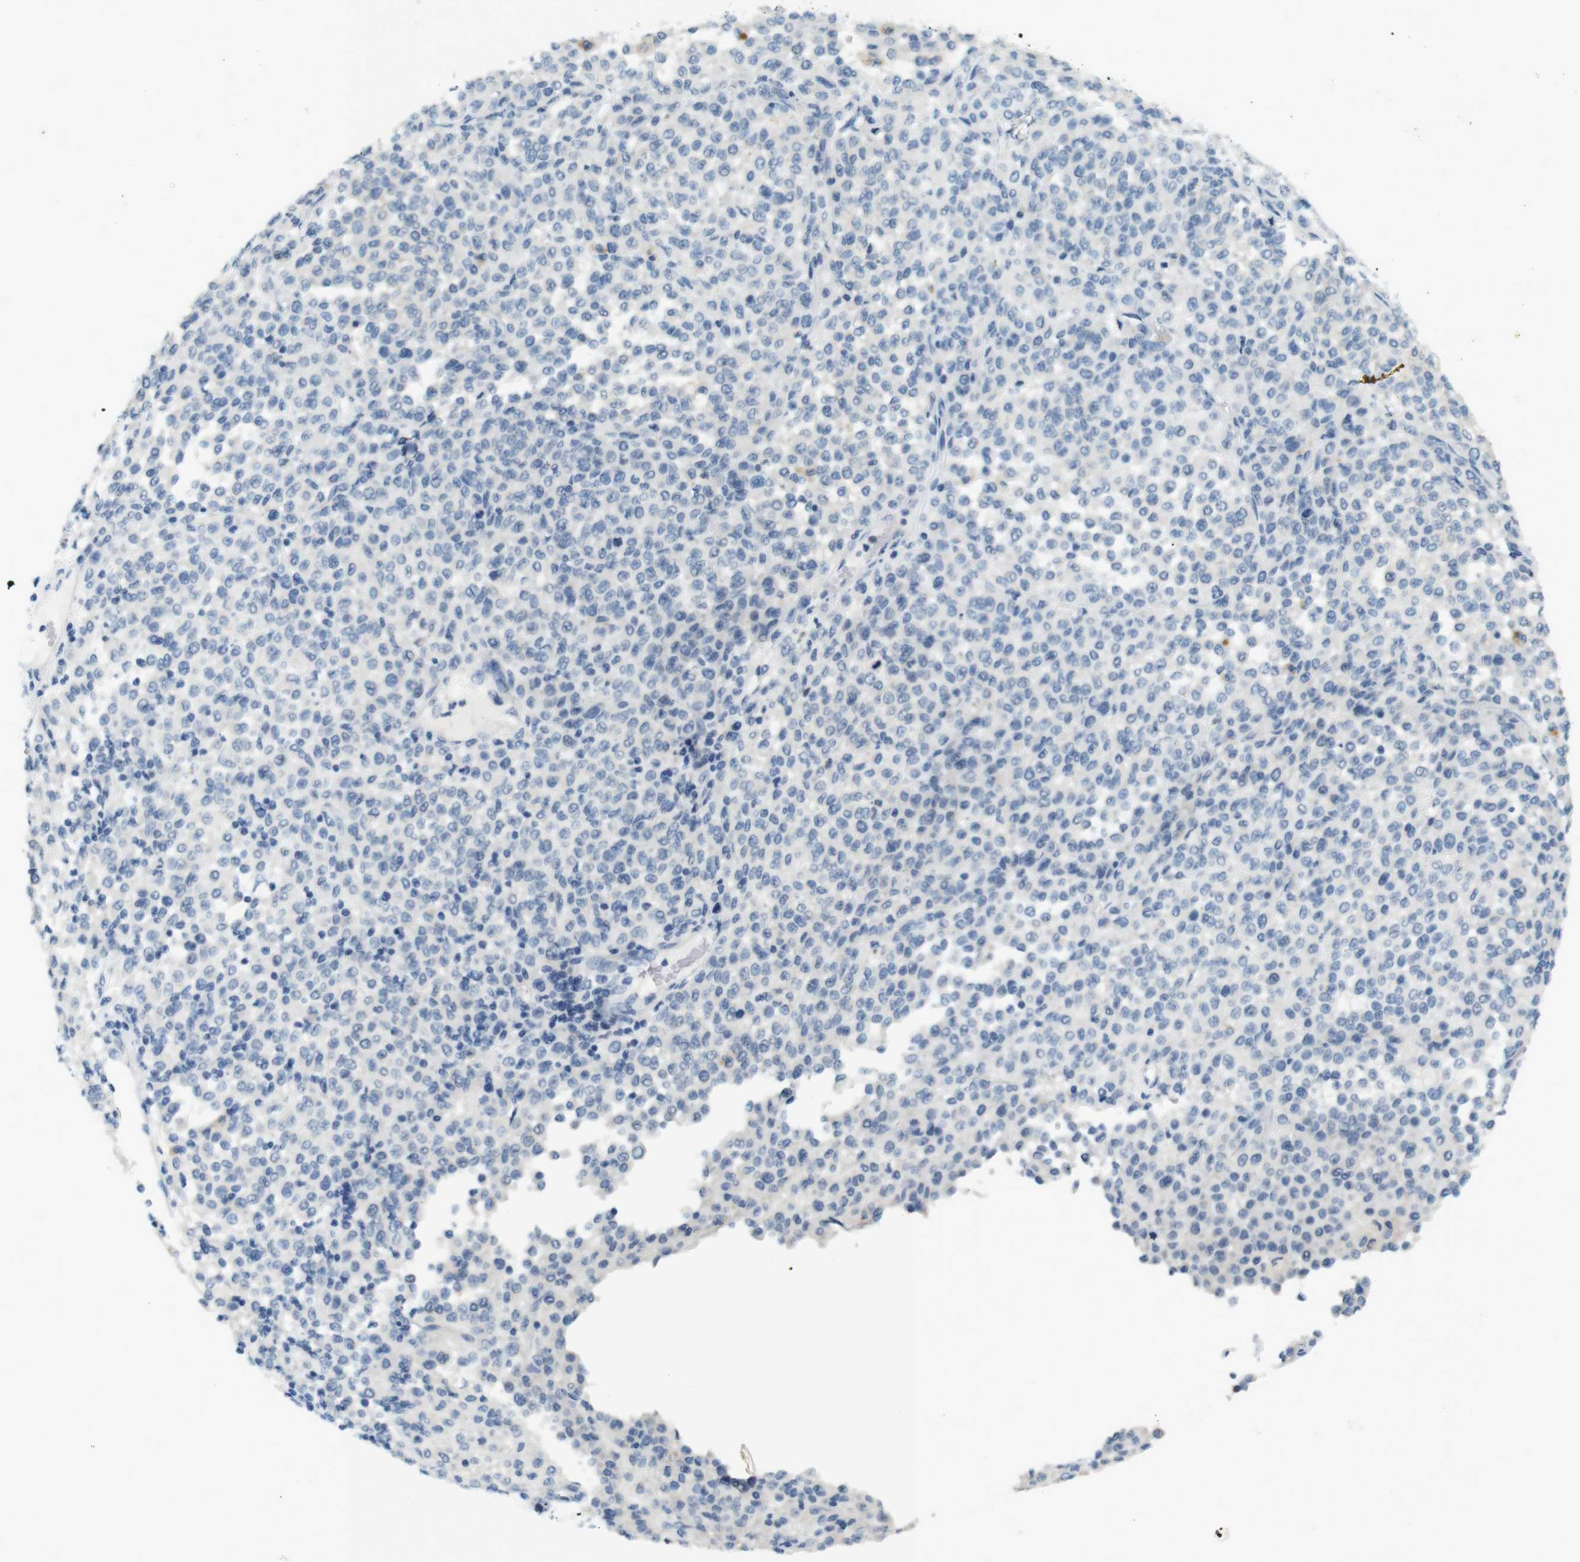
{"staining": {"intensity": "negative", "quantity": "none", "location": "none"}, "tissue": "melanoma", "cell_type": "Tumor cells", "image_type": "cancer", "snomed": [{"axis": "morphology", "description": "Malignant melanoma, Metastatic site"}, {"axis": "topography", "description": "Pancreas"}], "caption": "IHC of human melanoma exhibits no staining in tumor cells.", "gene": "LRRK2", "patient": {"sex": "female", "age": 30}}